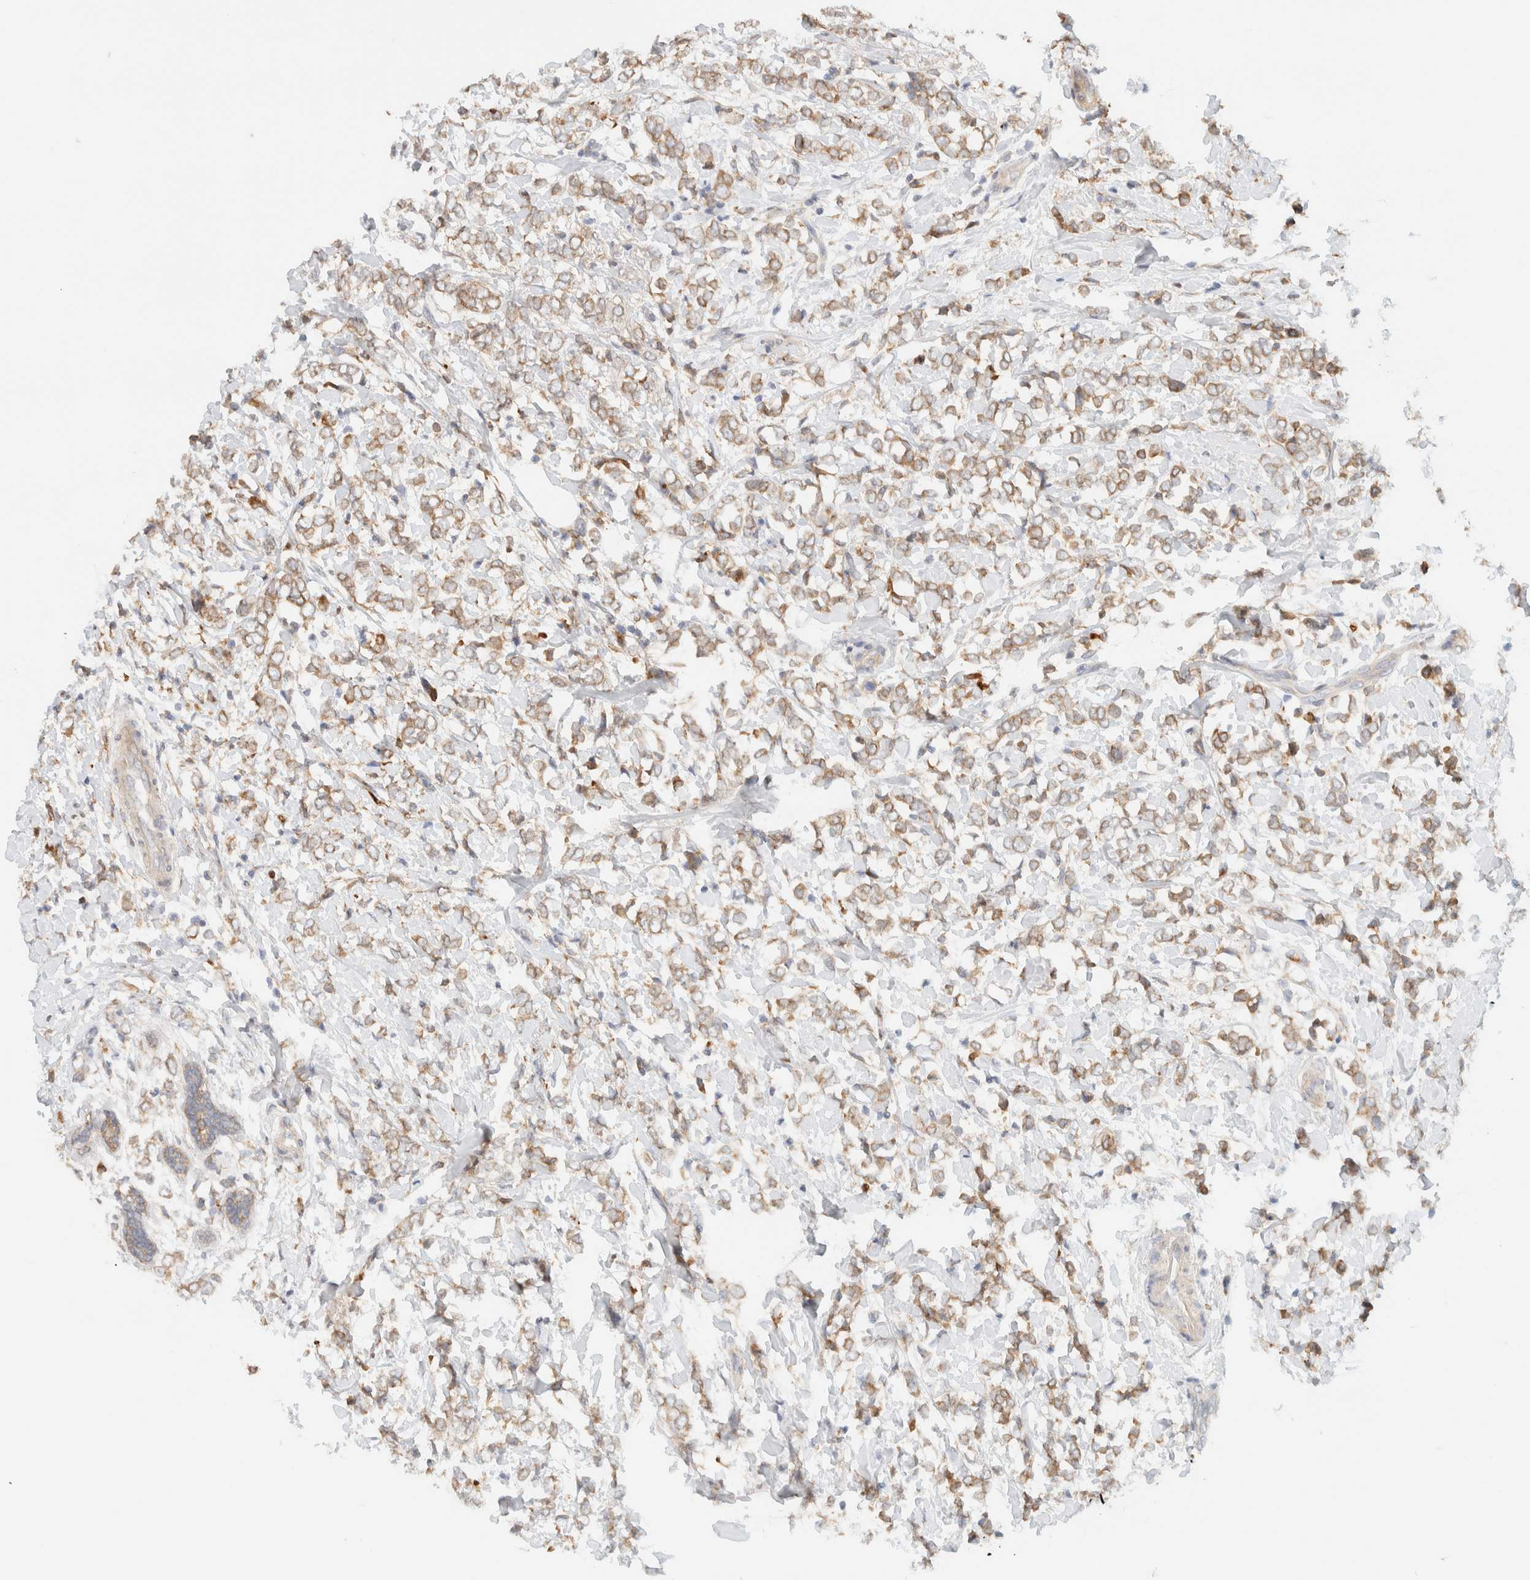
{"staining": {"intensity": "moderate", "quantity": ">75%", "location": "cytoplasmic/membranous"}, "tissue": "breast cancer", "cell_type": "Tumor cells", "image_type": "cancer", "snomed": [{"axis": "morphology", "description": "Normal tissue, NOS"}, {"axis": "morphology", "description": "Lobular carcinoma"}, {"axis": "topography", "description": "Breast"}], "caption": "High-magnification brightfield microscopy of breast cancer stained with DAB (3,3'-diaminobenzidine) (brown) and counterstained with hematoxylin (blue). tumor cells exhibit moderate cytoplasmic/membranous positivity is identified in about>75% of cells. The staining is performed using DAB (3,3'-diaminobenzidine) brown chromogen to label protein expression. The nuclei are counter-stained blue using hematoxylin.", "gene": "NT5C", "patient": {"sex": "female", "age": 47}}